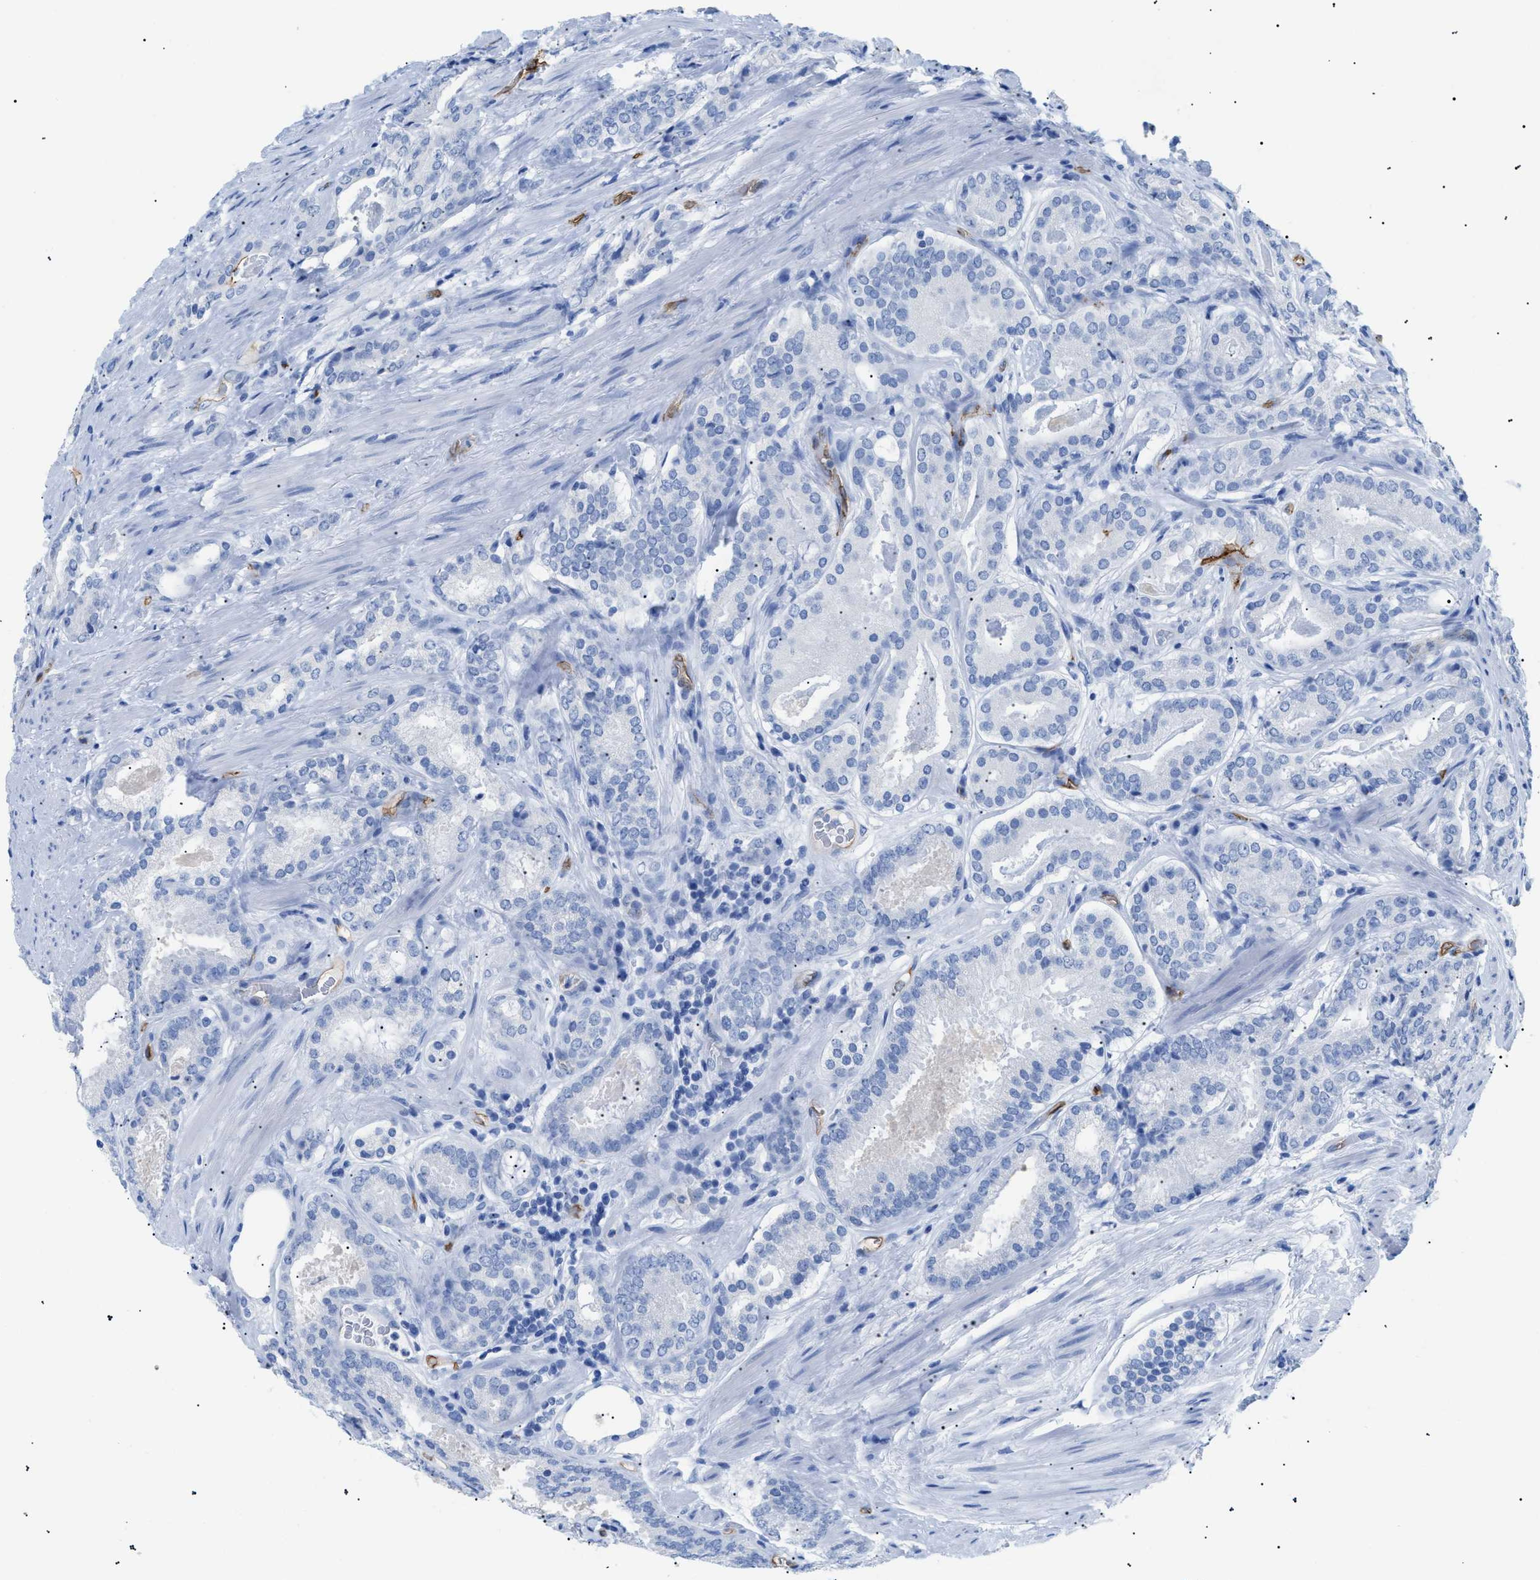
{"staining": {"intensity": "negative", "quantity": "none", "location": "none"}, "tissue": "prostate cancer", "cell_type": "Tumor cells", "image_type": "cancer", "snomed": [{"axis": "morphology", "description": "Adenocarcinoma, Low grade"}, {"axis": "topography", "description": "Prostate"}], "caption": "Immunohistochemical staining of prostate cancer (adenocarcinoma (low-grade)) reveals no significant expression in tumor cells.", "gene": "PODXL", "patient": {"sex": "male", "age": 69}}